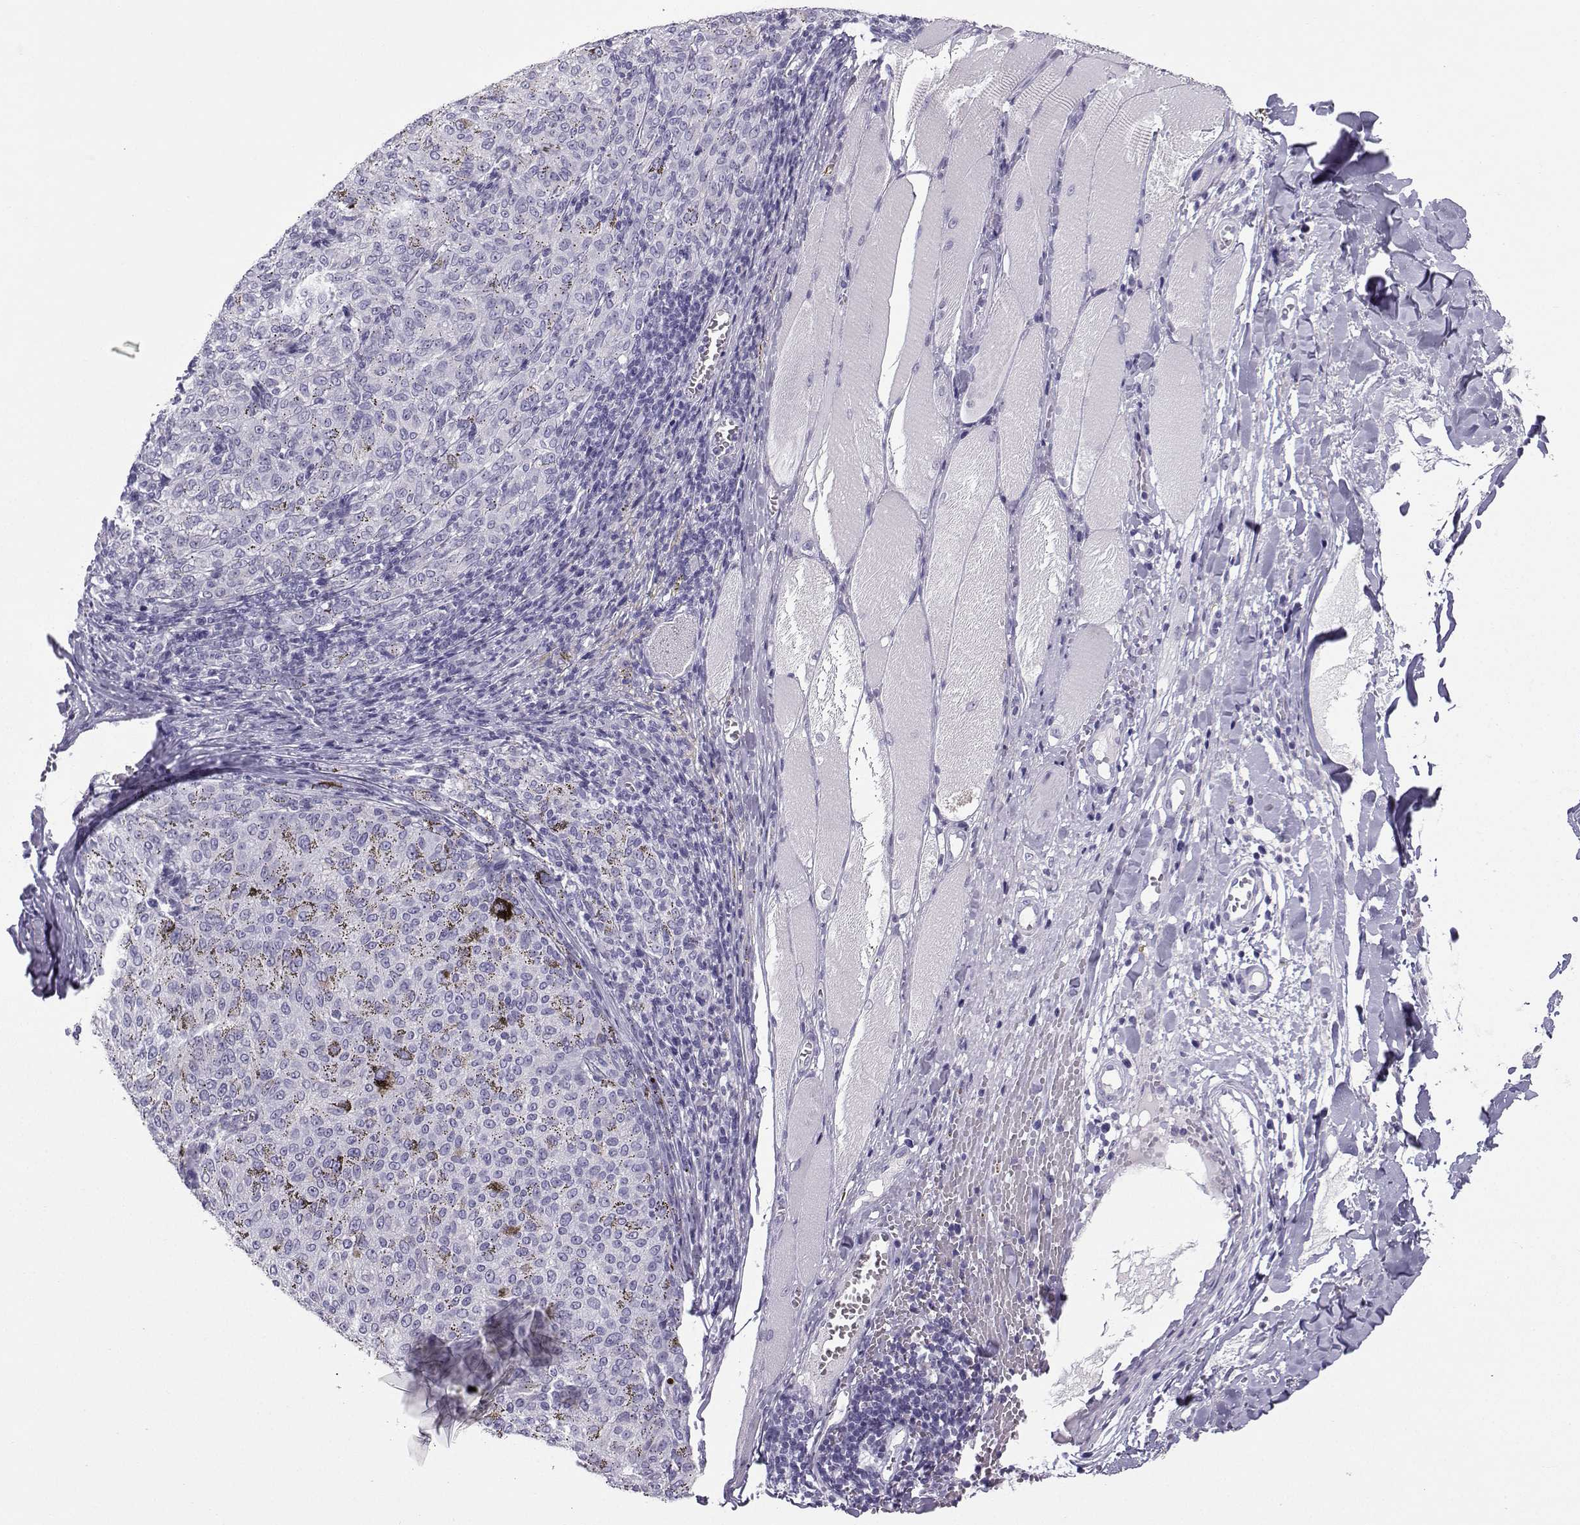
{"staining": {"intensity": "negative", "quantity": "none", "location": "none"}, "tissue": "melanoma", "cell_type": "Tumor cells", "image_type": "cancer", "snomed": [{"axis": "morphology", "description": "Malignant melanoma, NOS"}, {"axis": "topography", "description": "Skin"}], "caption": "Histopathology image shows no significant protein staining in tumor cells of melanoma.", "gene": "ZBTB8B", "patient": {"sex": "female", "age": 72}}